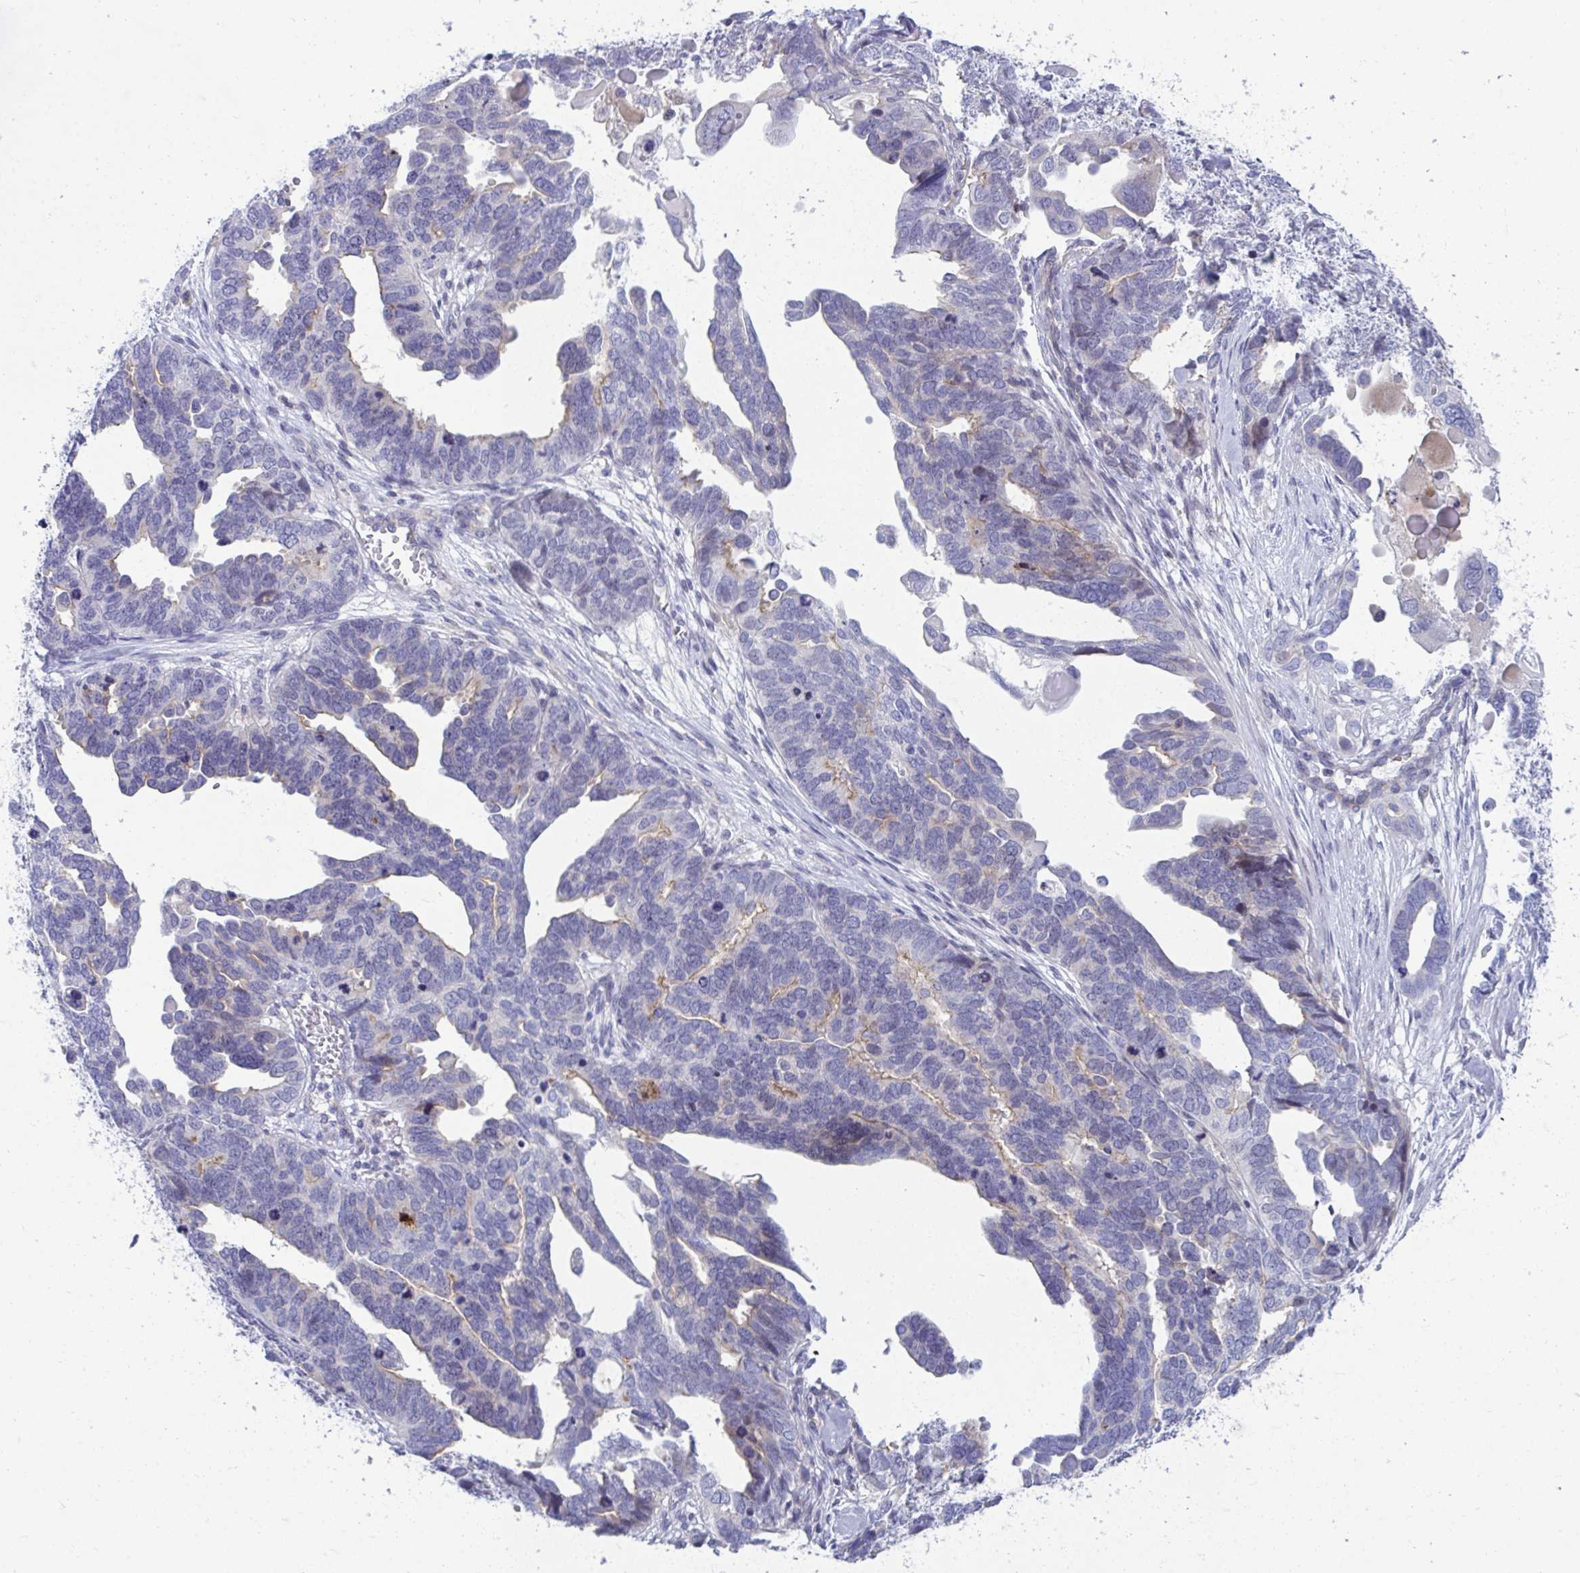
{"staining": {"intensity": "weak", "quantity": "<25%", "location": "cytoplasmic/membranous"}, "tissue": "ovarian cancer", "cell_type": "Tumor cells", "image_type": "cancer", "snomed": [{"axis": "morphology", "description": "Cystadenocarcinoma, serous, NOS"}, {"axis": "topography", "description": "Ovary"}], "caption": "This is an IHC micrograph of human ovarian serous cystadenocarcinoma. There is no expression in tumor cells.", "gene": "CENPQ", "patient": {"sex": "female", "age": 51}}